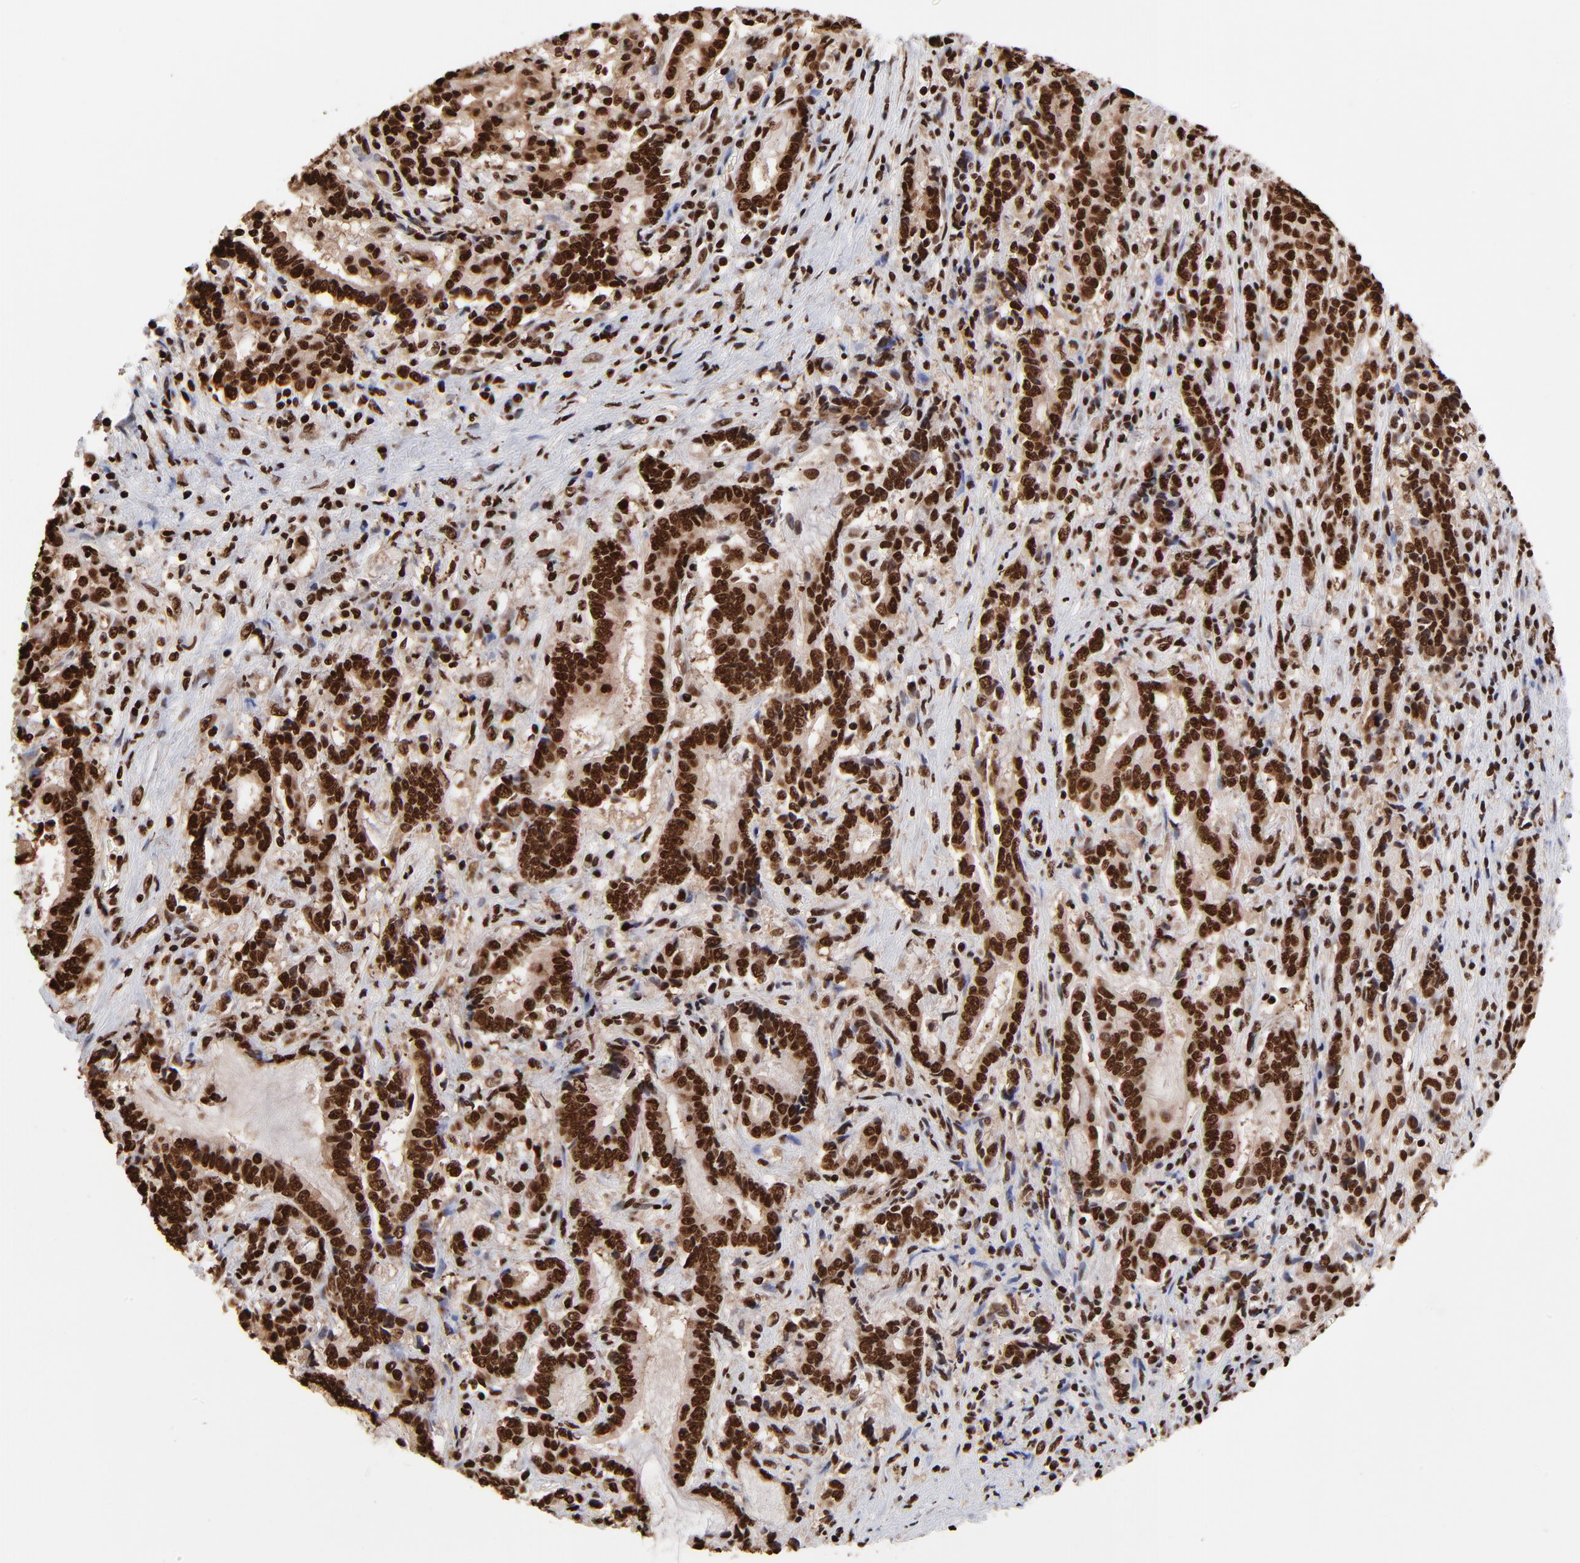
{"staining": {"intensity": "strong", "quantity": ">75%", "location": "nuclear"}, "tissue": "liver cancer", "cell_type": "Tumor cells", "image_type": "cancer", "snomed": [{"axis": "morphology", "description": "Cholangiocarcinoma"}, {"axis": "topography", "description": "Liver"}], "caption": "Immunohistochemistry of liver cancer displays high levels of strong nuclear positivity in approximately >75% of tumor cells.", "gene": "ZNF544", "patient": {"sex": "male", "age": 57}}